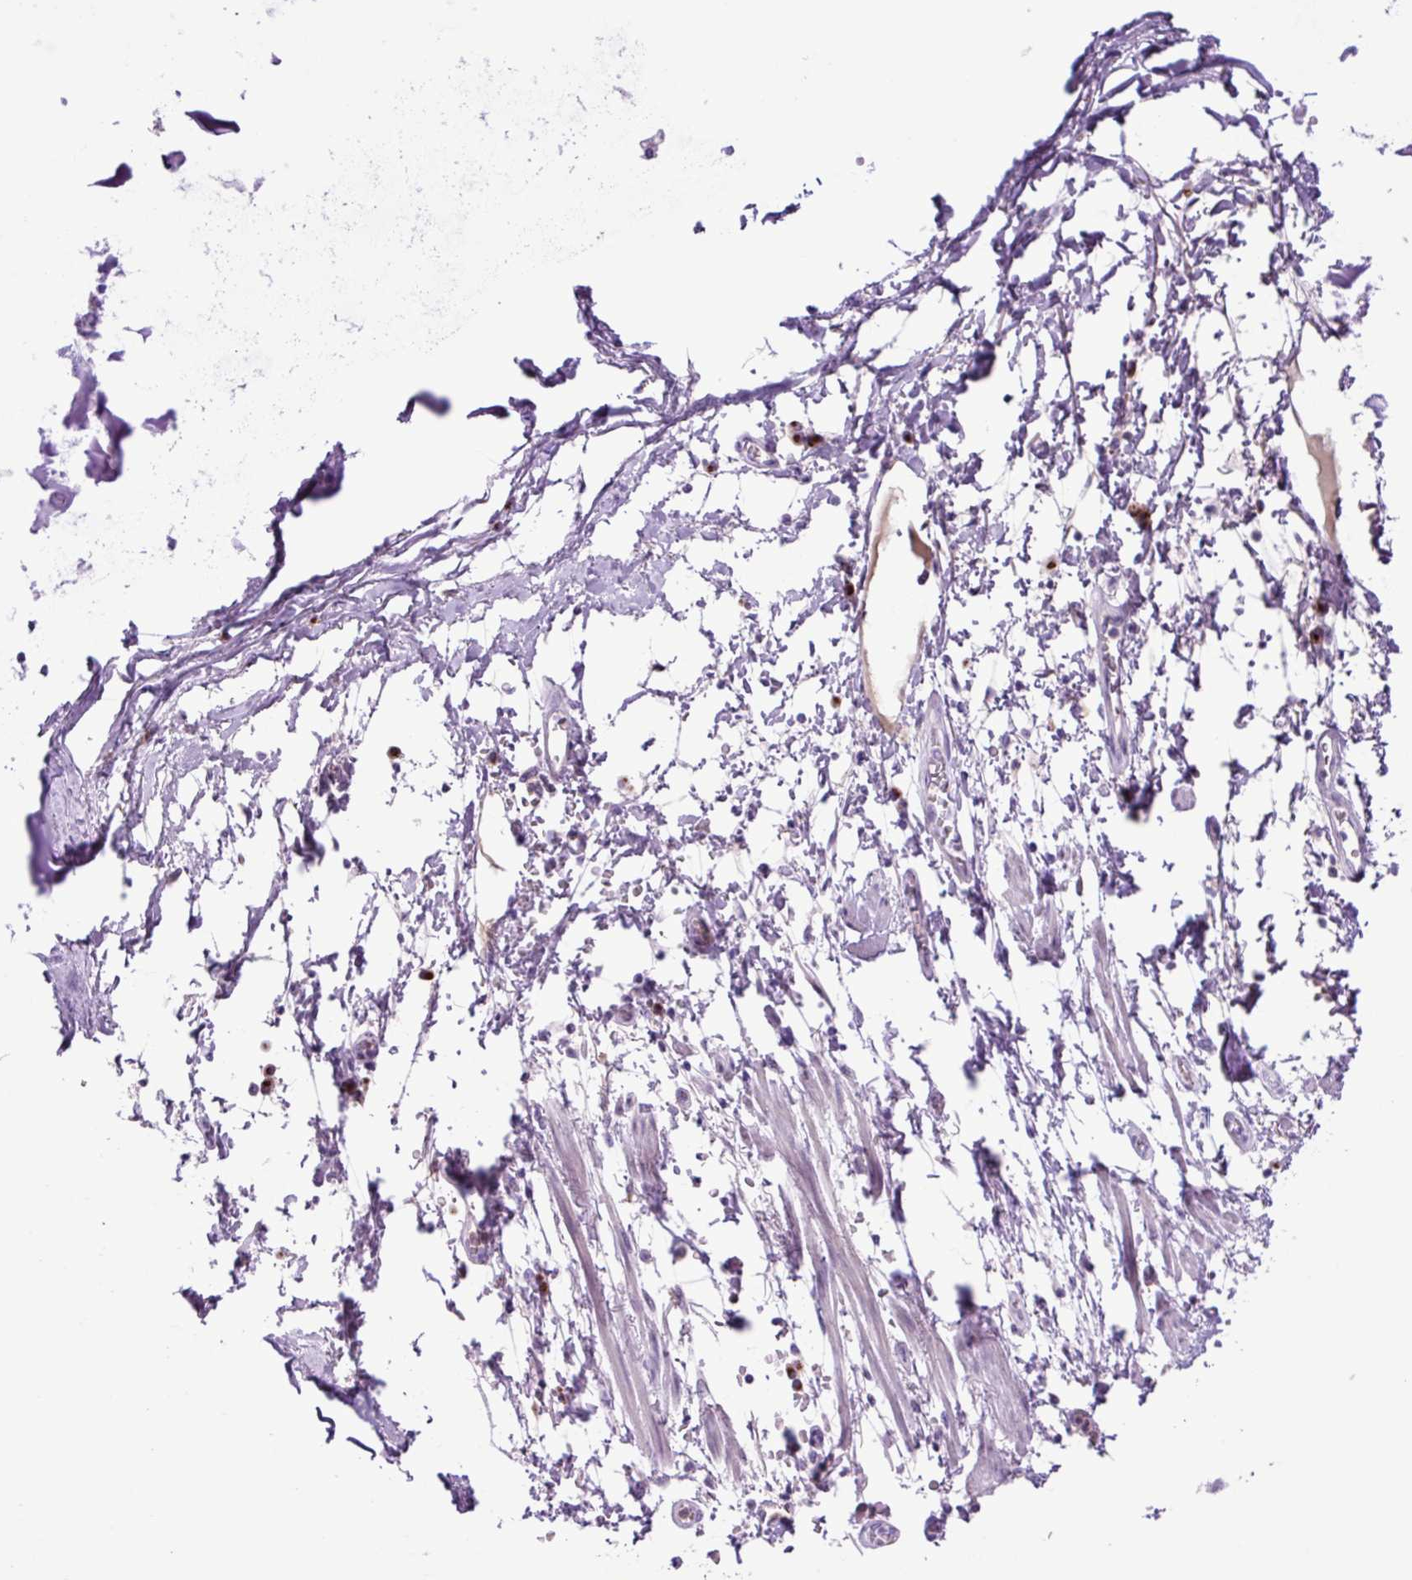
{"staining": {"intensity": "negative", "quantity": "none", "location": "none"}, "tissue": "adipose tissue", "cell_type": "Adipocytes", "image_type": "normal", "snomed": [{"axis": "morphology", "description": "Normal tissue, NOS"}, {"axis": "morphology", "description": "Degeneration, NOS"}, {"axis": "topography", "description": "Cartilage tissue"}, {"axis": "topography", "description": "Lung"}], "caption": "Immunohistochemistry histopathology image of benign adipose tissue stained for a protein (brown), which demonstrates no positivity in adipocytes. (DAB (3,3'-diaminobenzidine) immunohistochemistry (IHC) with hematoxylin counter stain).", "gene": "MFSD3", "patient": {"sex": "female", "age": 61}}